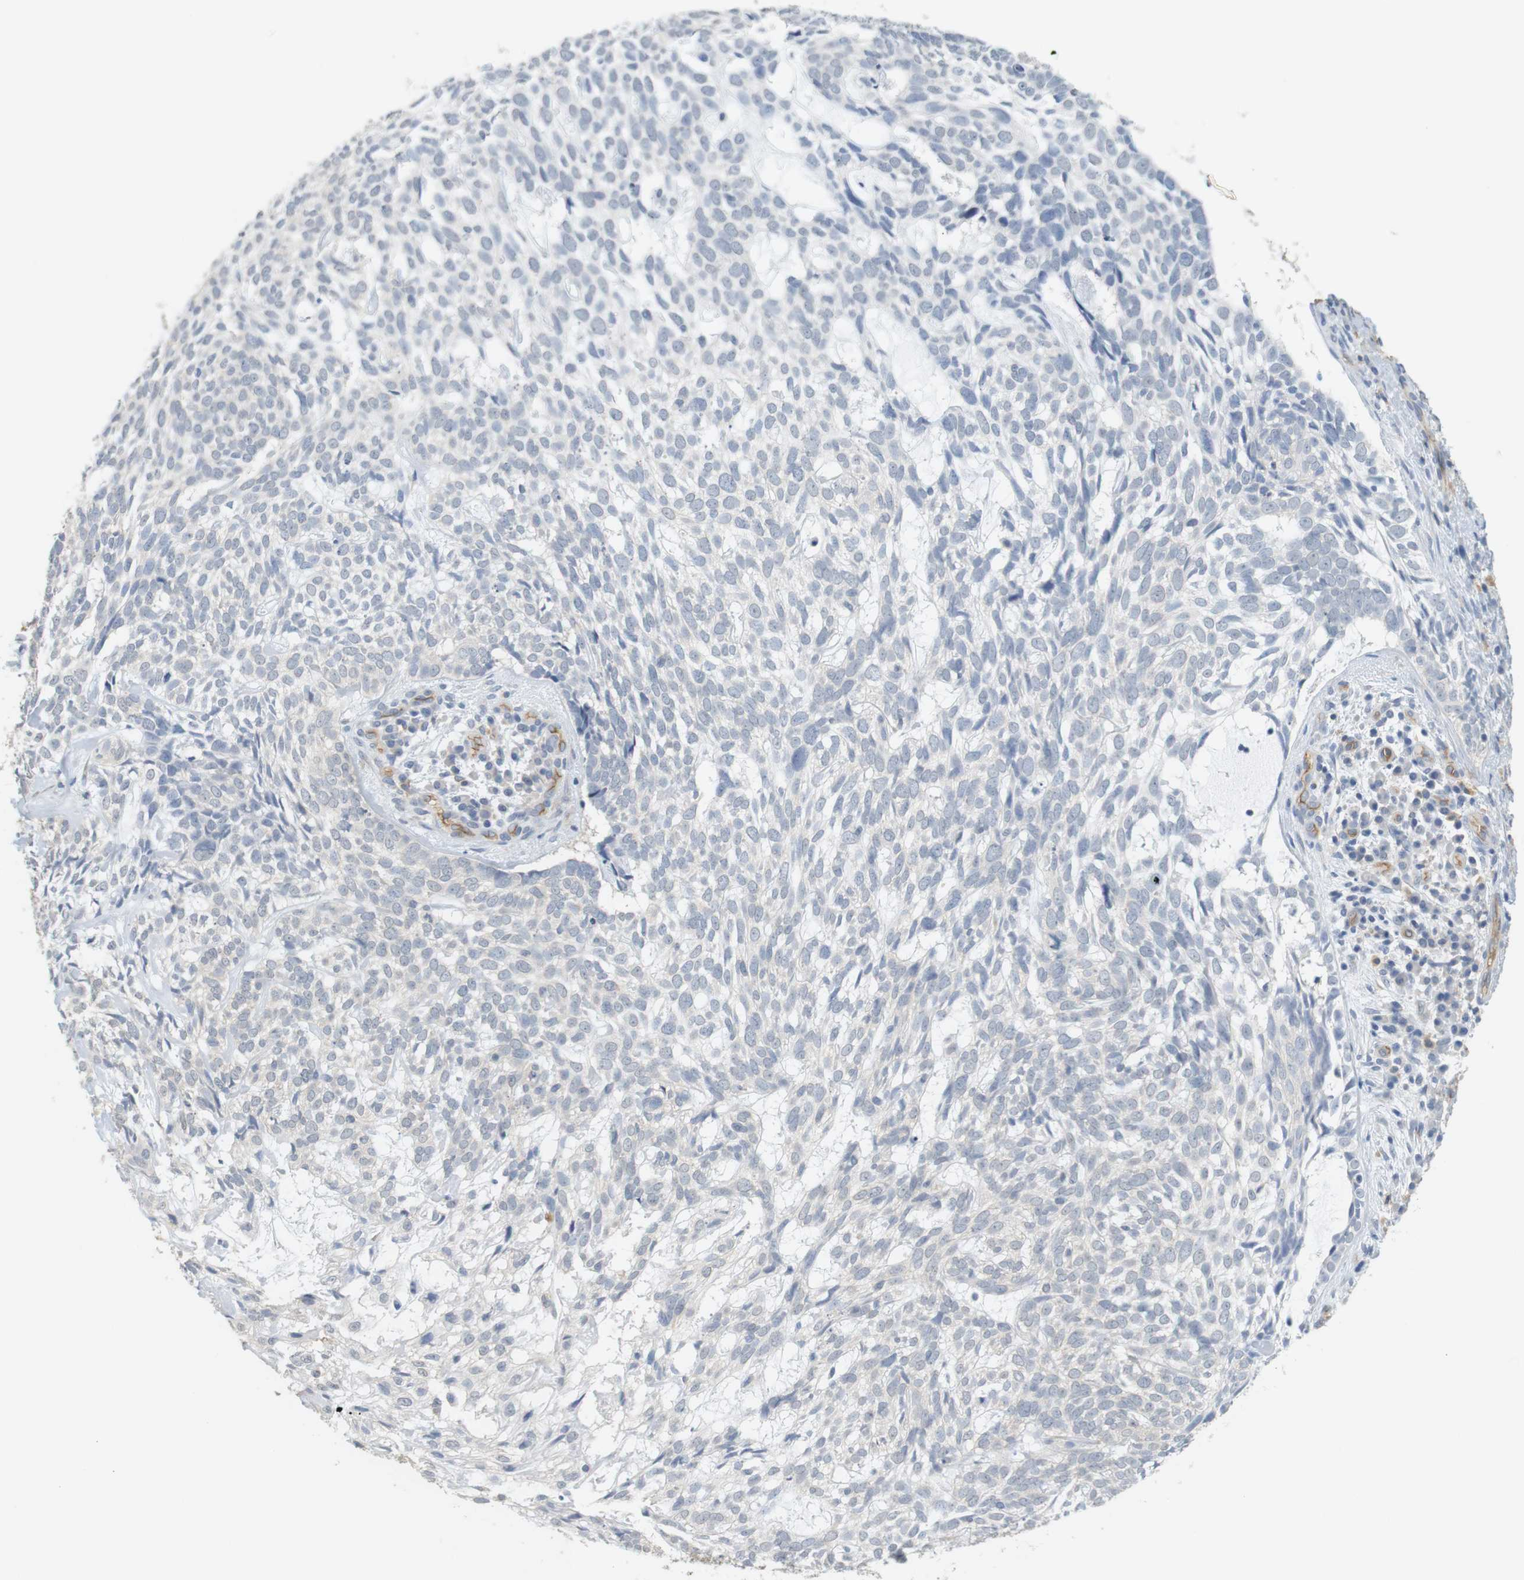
{"staining": {"intensity": "negative", "quantity": "none", "location": "none"}, "tissue": "skin cancer", "cell_type": "Tumor cells", "image_type": "cancer", "snomed": [{"axis": "morphology", "description": "Basal cell carcinoma"}, {"axis": "topography", "description": "Skin"}], "caption": "Tumor cells are negative for brown protein staining in basal cell carcinoma (skin).", "gene": "OSR1", "patient": {"sex": "male", "age": 72}}